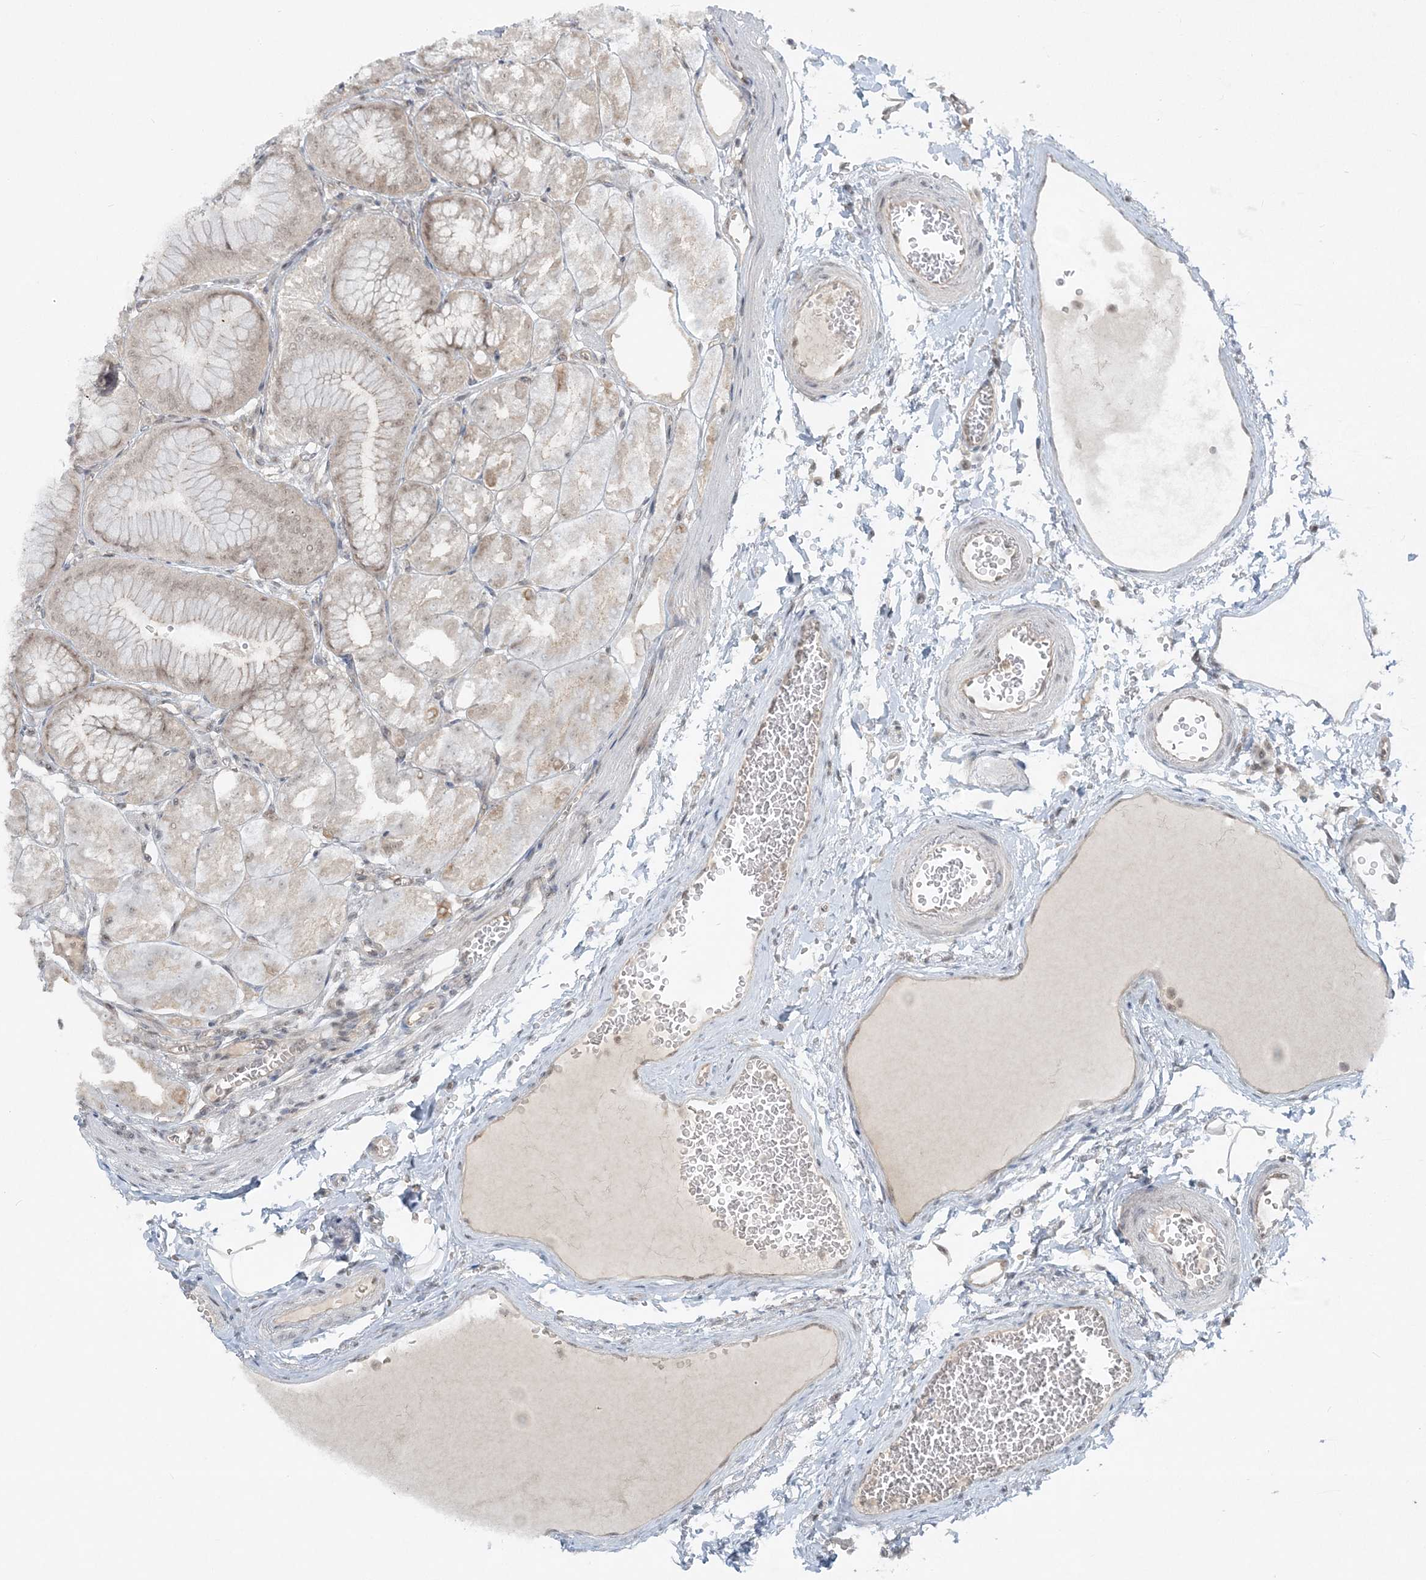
{"staining": {"intensity": "moderate", "quantity": "25%-75%", "location": "cytoplasmic/membranous,nuclear"}, "tissue": "stomach", "cell_type": "Glandular cells", "image_type": "normal", "snomed": [{"axis": "morphology", "description": "Normal tissue, NOS"}, {"axis": "topography", "description": "Stomach, lower"}], "caption": "Moderate cytoplasmic/membranous,nuclear staining for a protein is present in about 25%-75% of glandular cells of unremarkable stomach using immunohistochemistry.", "gene": "ATP11A", "patient": {"sex": "male", "age": 71}}